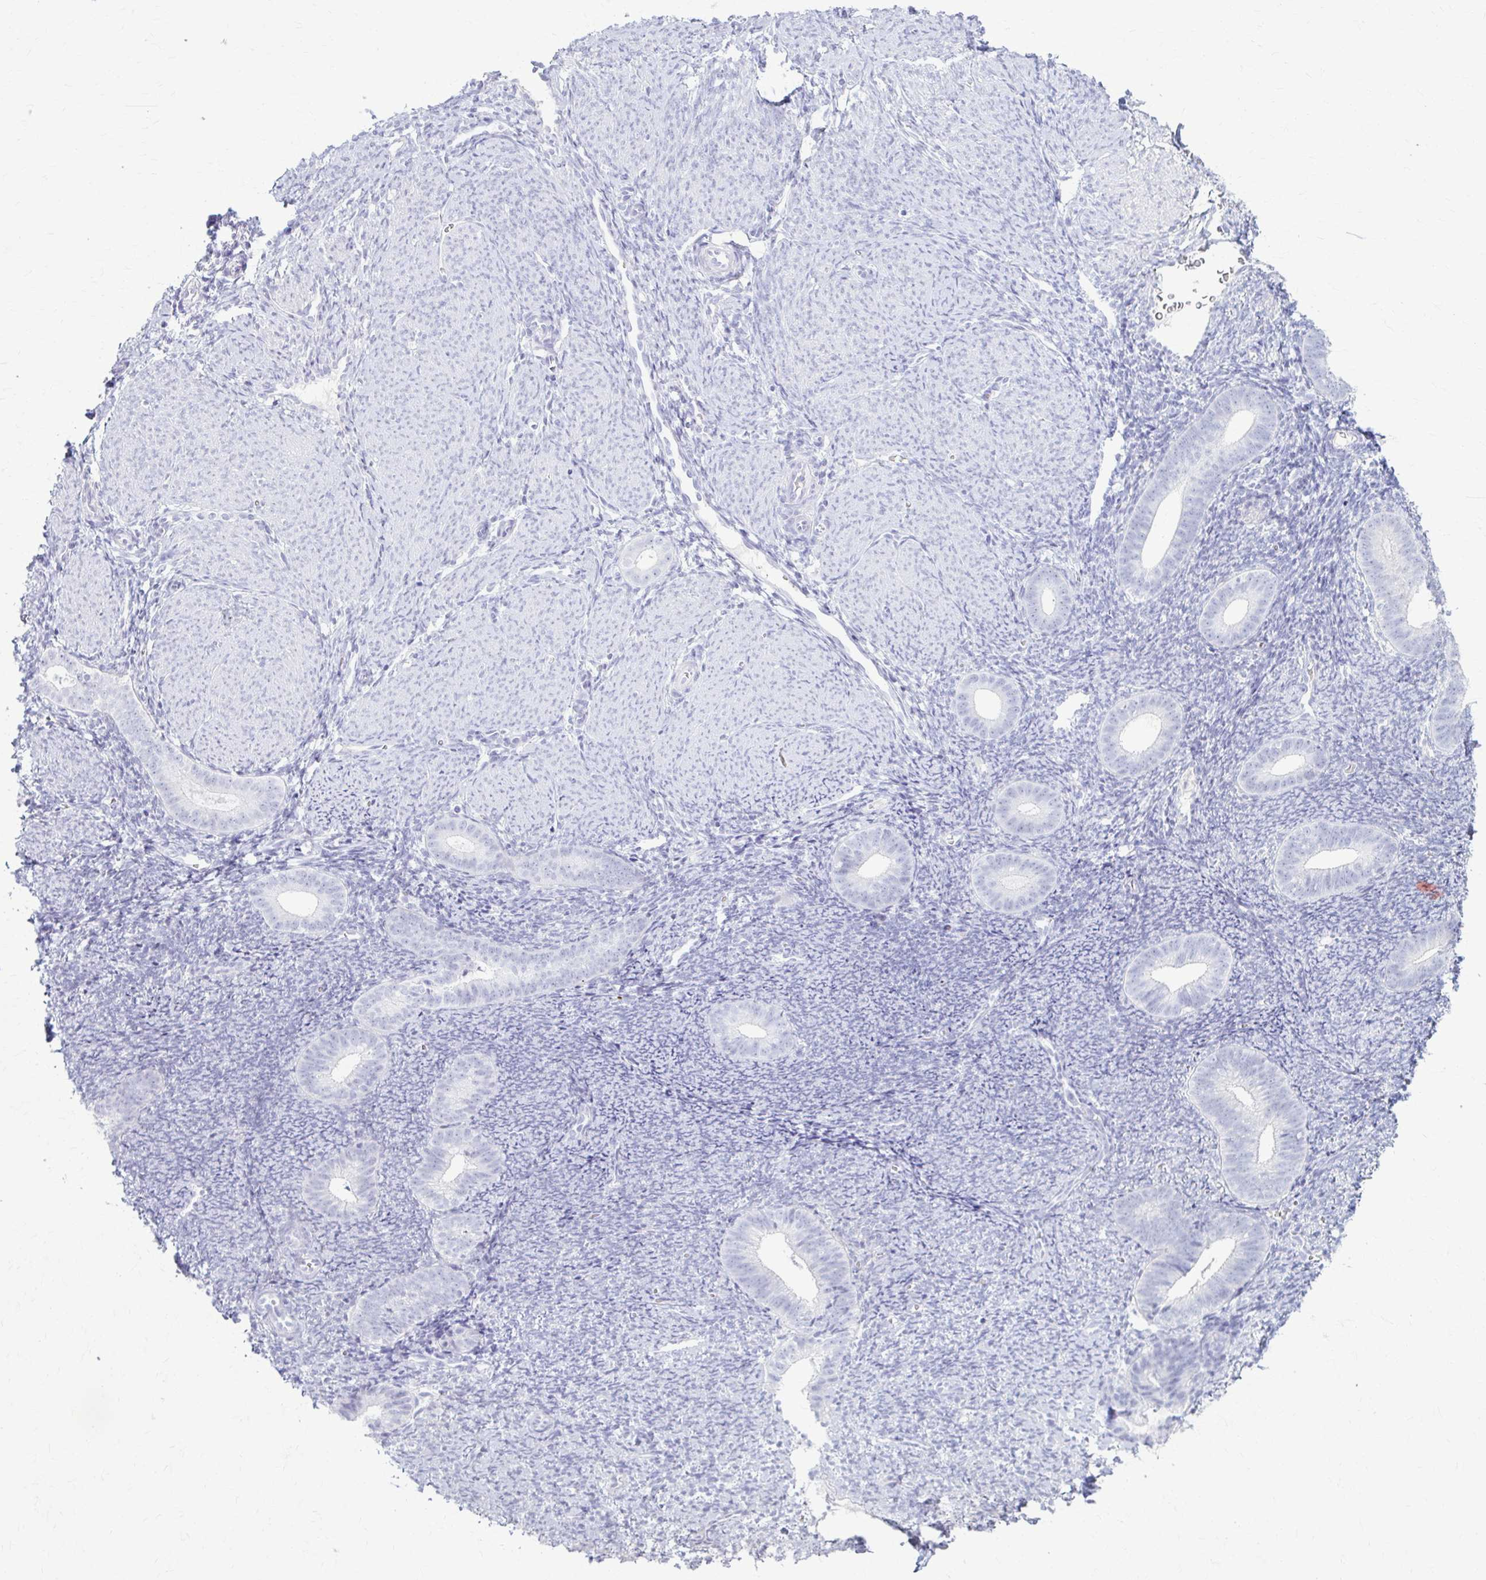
{"staining": {"intensity": "negative", "quantity": "none", "location": "none"}, "tissue": "endometrium", "cell_type": "Cells in endometrial stroma", "image_type": "normal", "snomed": [{"axis": "morphology", "description": "Normal tissue, NOS"}, {"axis": "topography", "description": "Endometrium"}], "caption": "Endometrium stained for a protein using immunohistochemistry (IHC) shows no expression cells in endometrial stroma.", "gene": "LDLRAP1", "patient": {"sex": "female", "age": 39}}